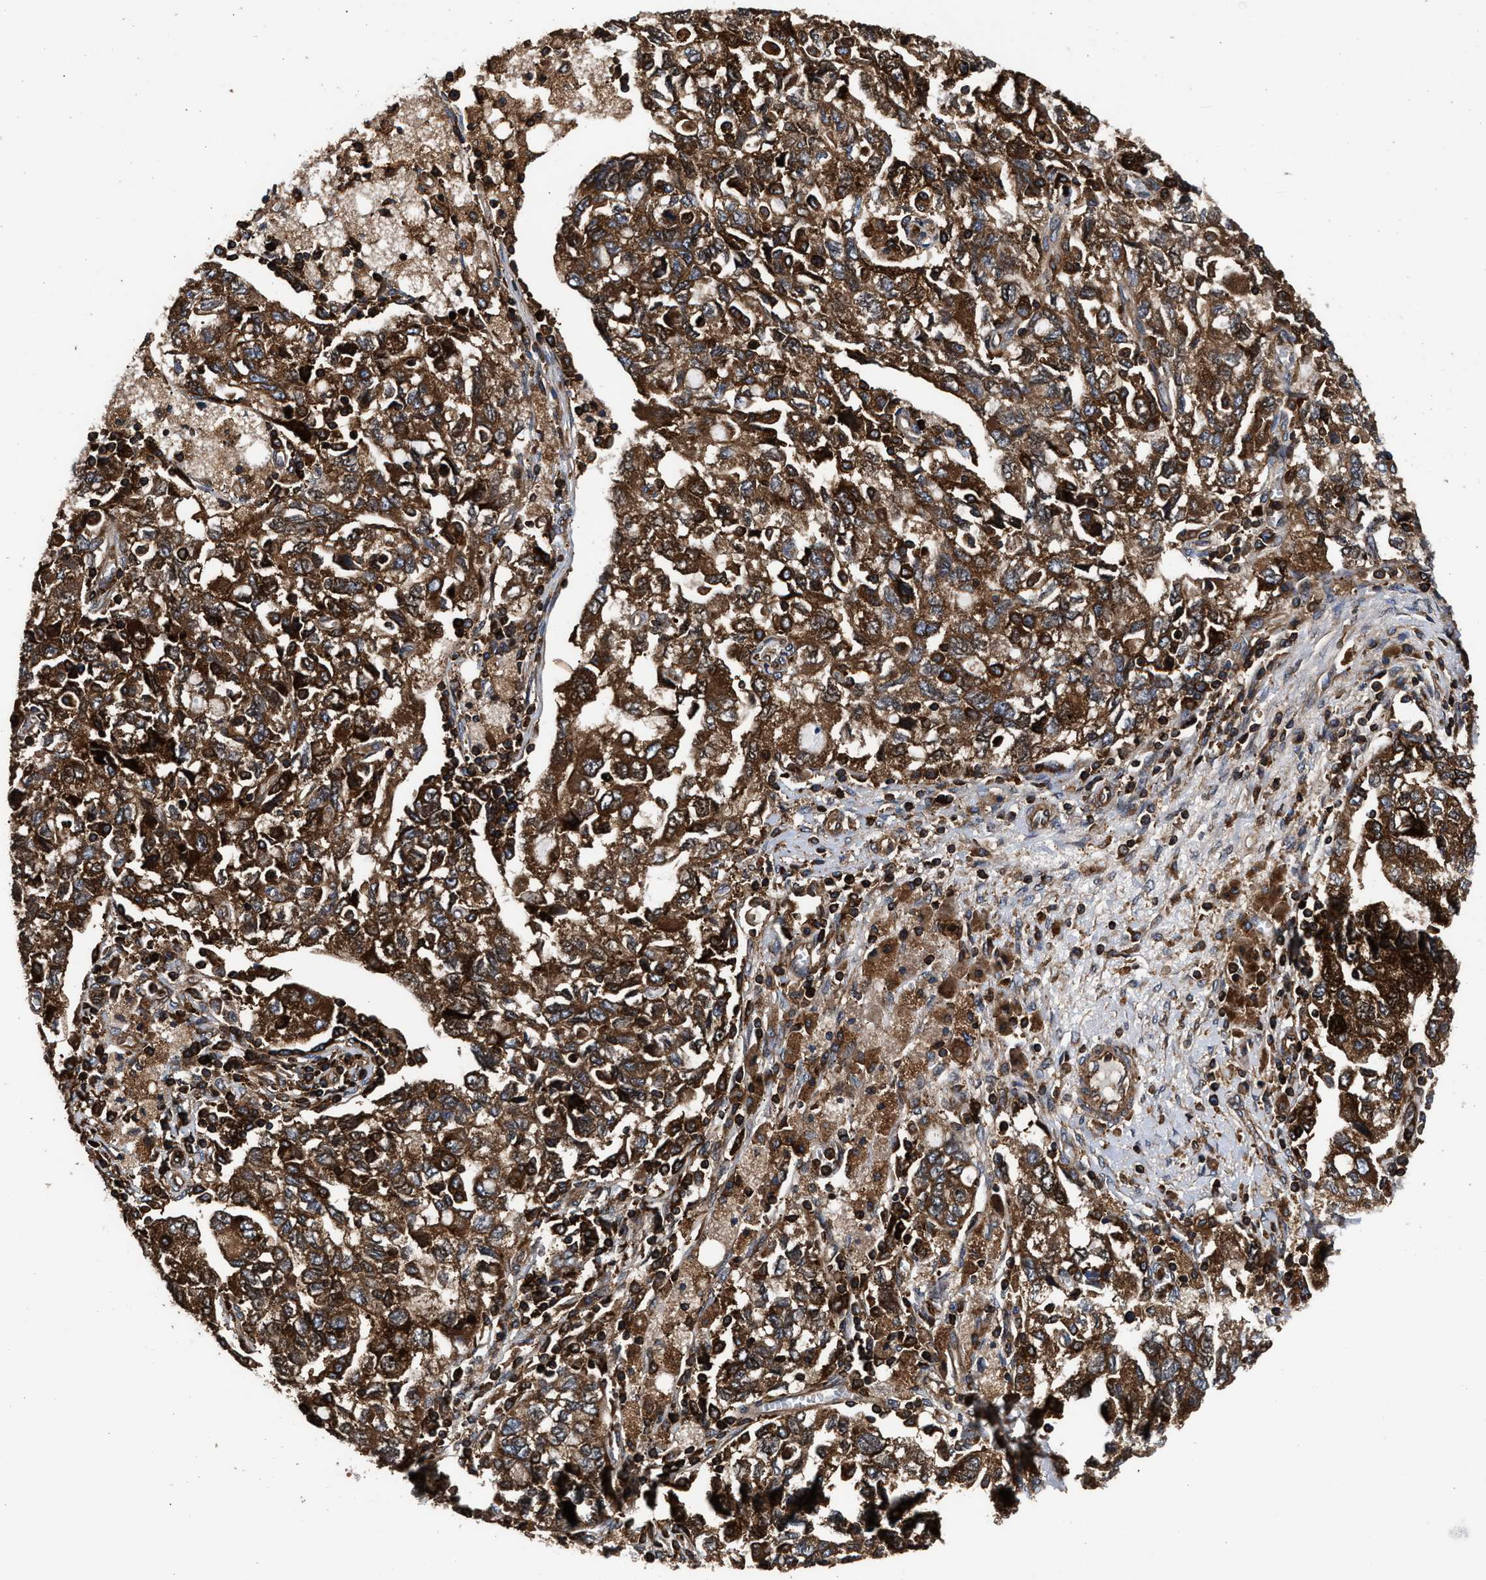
{"staining": {"intensity": "strong", "quantity": ">75%", "location": "cytoplasmic/membranous"}, "tissue": "ovarian cancer", "cell_type": "Tumor cells", "image_type": "cancer", "snomed": [{"axis": "morphology", "description": "Carcinoma, NOS"}, {"axis": "morphology", "description": "Cystadenocarcinoma, serous, NOS"}, {"axis": "topography", "description": "Ovary"}], "caption": "Ovarian cancer (serous cystadenocarcinoma) was stained to show a protein in brown. There is high levels of strong cytoplasmic/membranous expression in approximately >75% of tumor cells.", "gene": "KYAT1", "patient": {"sex": "female", "age": 69}}